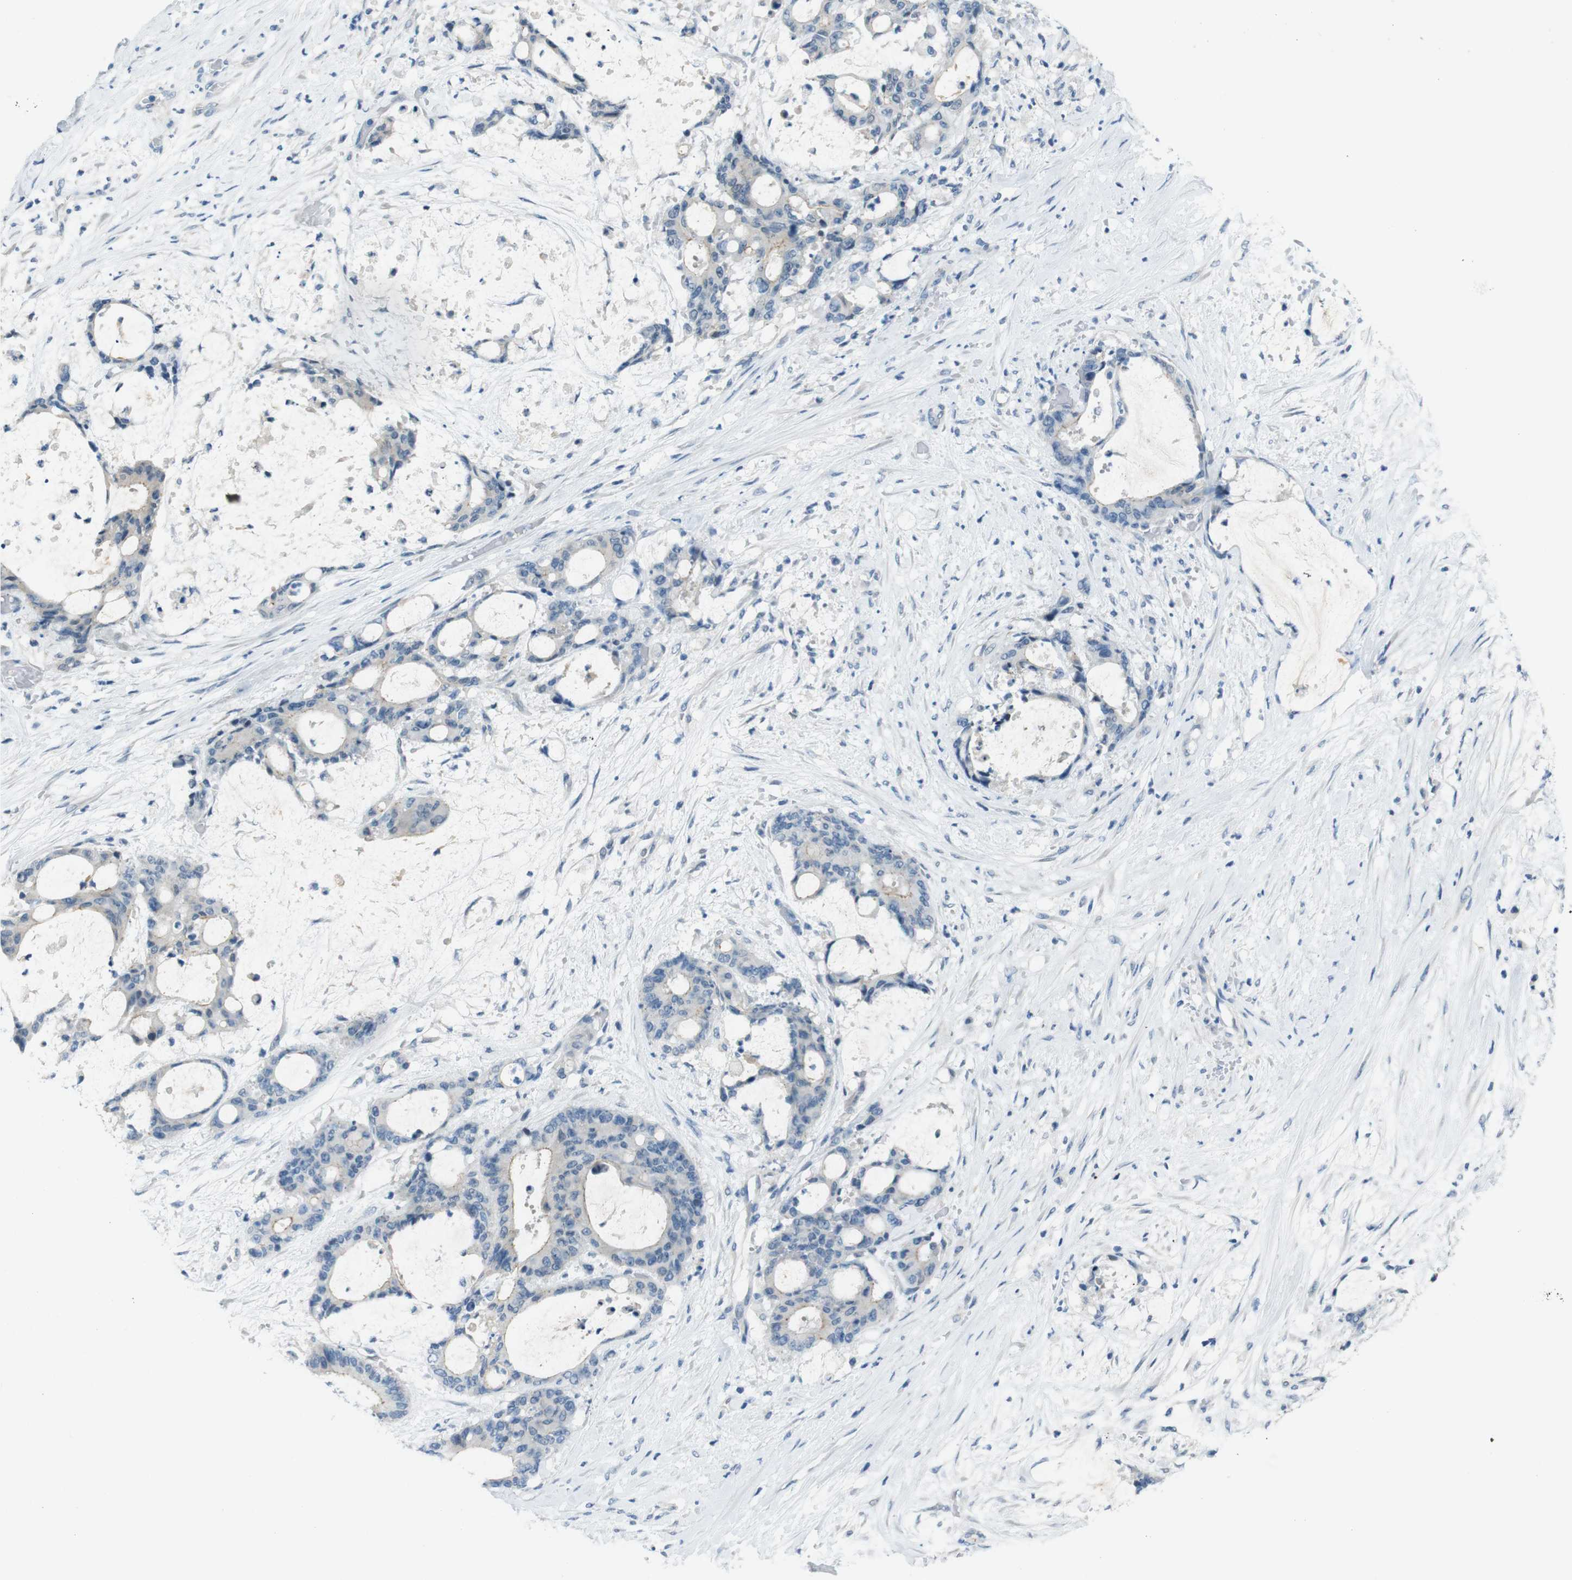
{"staining": {"intensity": "negative", "quantity": "none", "location": "none"}, "tissue": "liver cancer", "cell_type": "Tumor cells", "image_type": "cancer", "snomed": [{"axis": "morphology", "description": "Cholangiocarcinoma"}, {"axis": "topography", "description": "Liver"}], "caption": "Tumor cells are negative for protein expression in human liver cancer (cholangiocarcinoma).", "gene": "HRH2", "patient": {"sex": "female", "age": 73}}